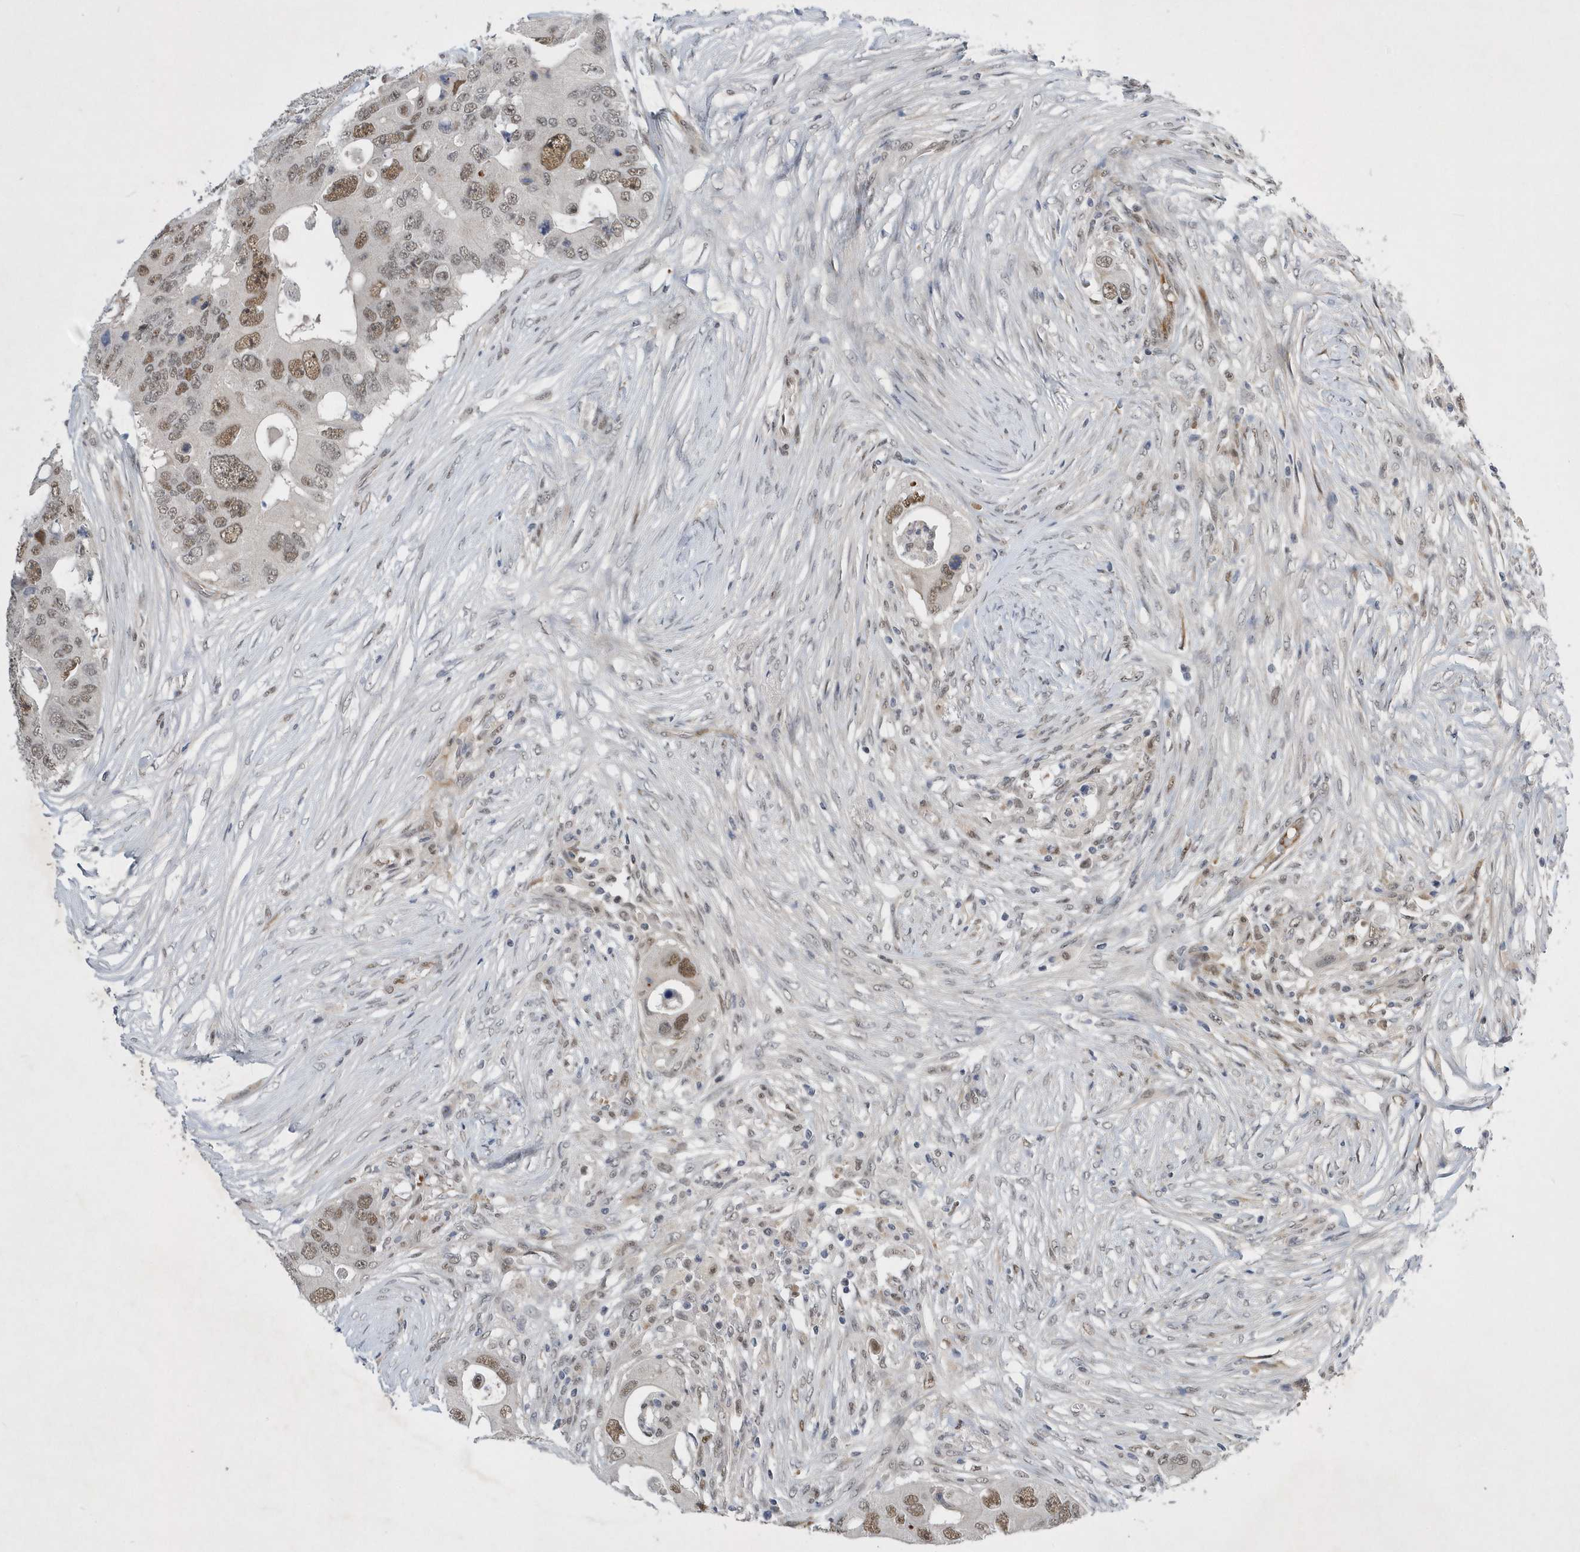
{"staining": {"intensity": "moderate", "quantity": ">75%", "location": "nuclear"}, "tissue": "colorectal cancer", "cell_type": "Tumor cells", "image_type": "cancer", "snomed": [{"axis": "morphology", "description": "Adenocarcinoma, NOS"}, {"axis": "topography", "description": "Colon"}], "caption": "Immunohistochemical staining of human adenocarcinoma (colorectal) reveals medium levels of moderate nuclear positivity in about >75% of tumor cells.", "gene": "FAM217A", "patient": {"sex": "male", "age": 71}}